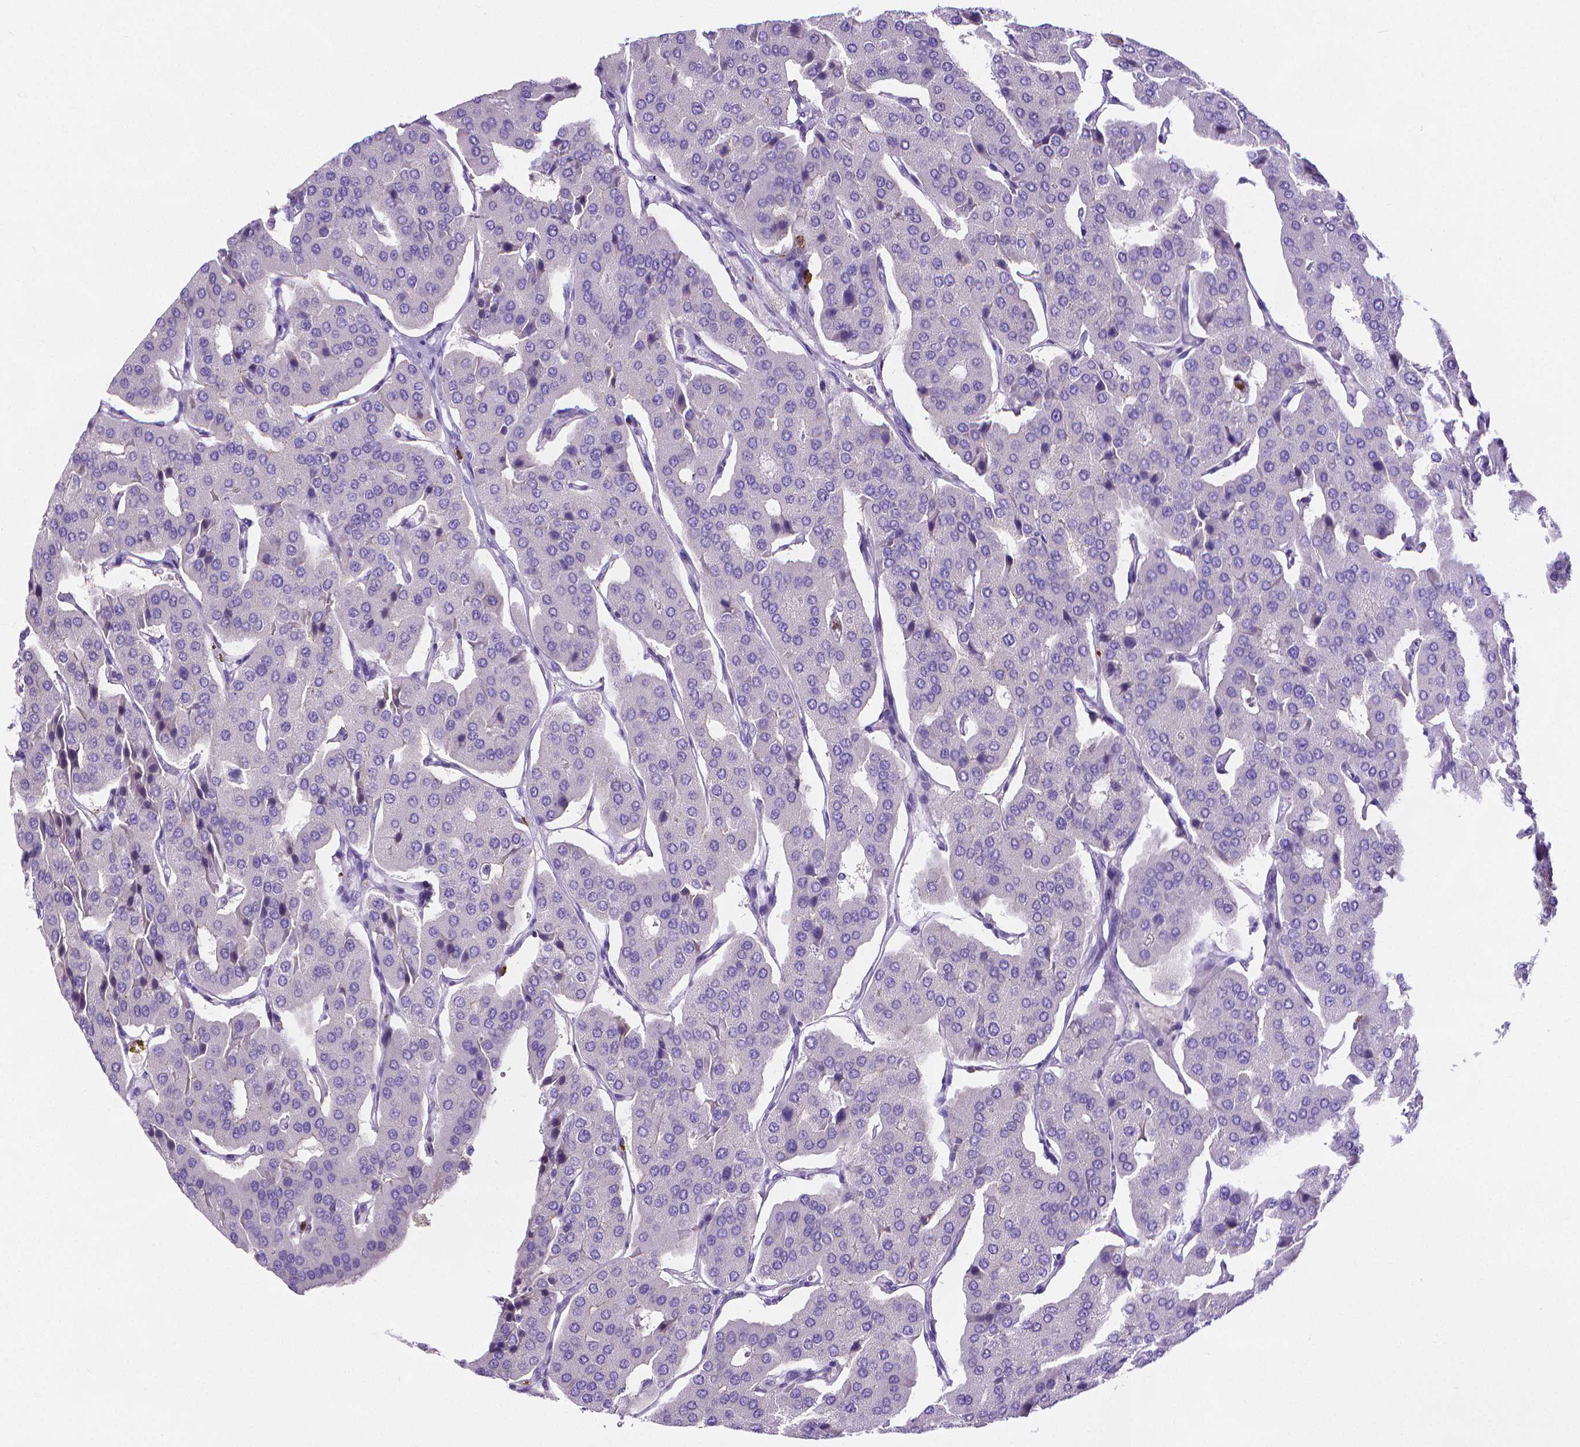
{"staining": {"intensity": "negative", "quantity": "none", "location": "none"}, "tissue": "parathyroid gland", "cell_type": "Glandular cells", "image_type": "normal", "snomed": [{"axis": "morphology", "description": "Normal tissue, NOS"}, {"axis": "morphology", "description": "Adenoma, NOS"}, {"axis": "topography", "description": "Parathyroid gland"}], "caption": "High power microscopy micrograph of an immunohistochemistry histopathology image of unremarkable parathyroid gland, revealing no significant positivity in glandular cells.", "gene": "MMP9", "patient": {"sex": "female", "age": 86}}